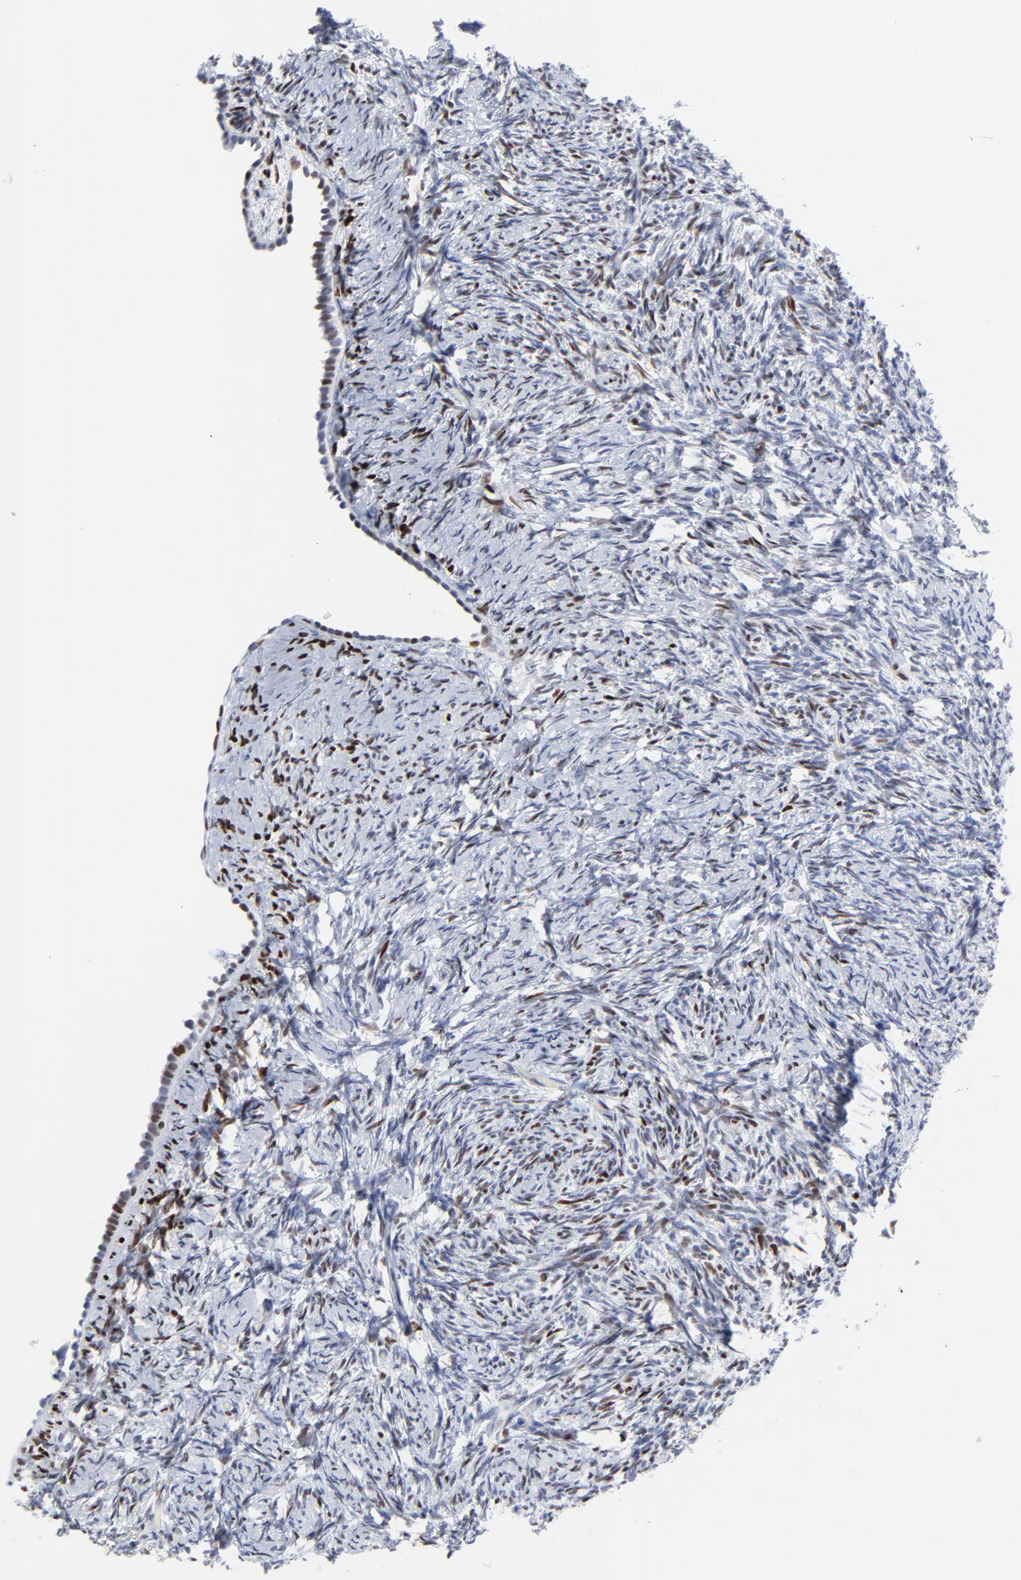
{"staining": {"intensity": "strong", "quantity": "25%-75%", "location": "nuclear"}, "tissue": "ovary", "cell_type": "Ovarian stroma cells", "image_type": "normal", "snomed": [{"axis": "morphology", "description": "Normal tissue, NOS"}, {"axis": "topography", "description": "Ovary"}], "caption": "A high amount of strong nuclear expression is present in about 25%-75% of ovarian stroma cells in benign ovary.", "gene": "JUN", "patient": {"sex": "female", "age": 60}}